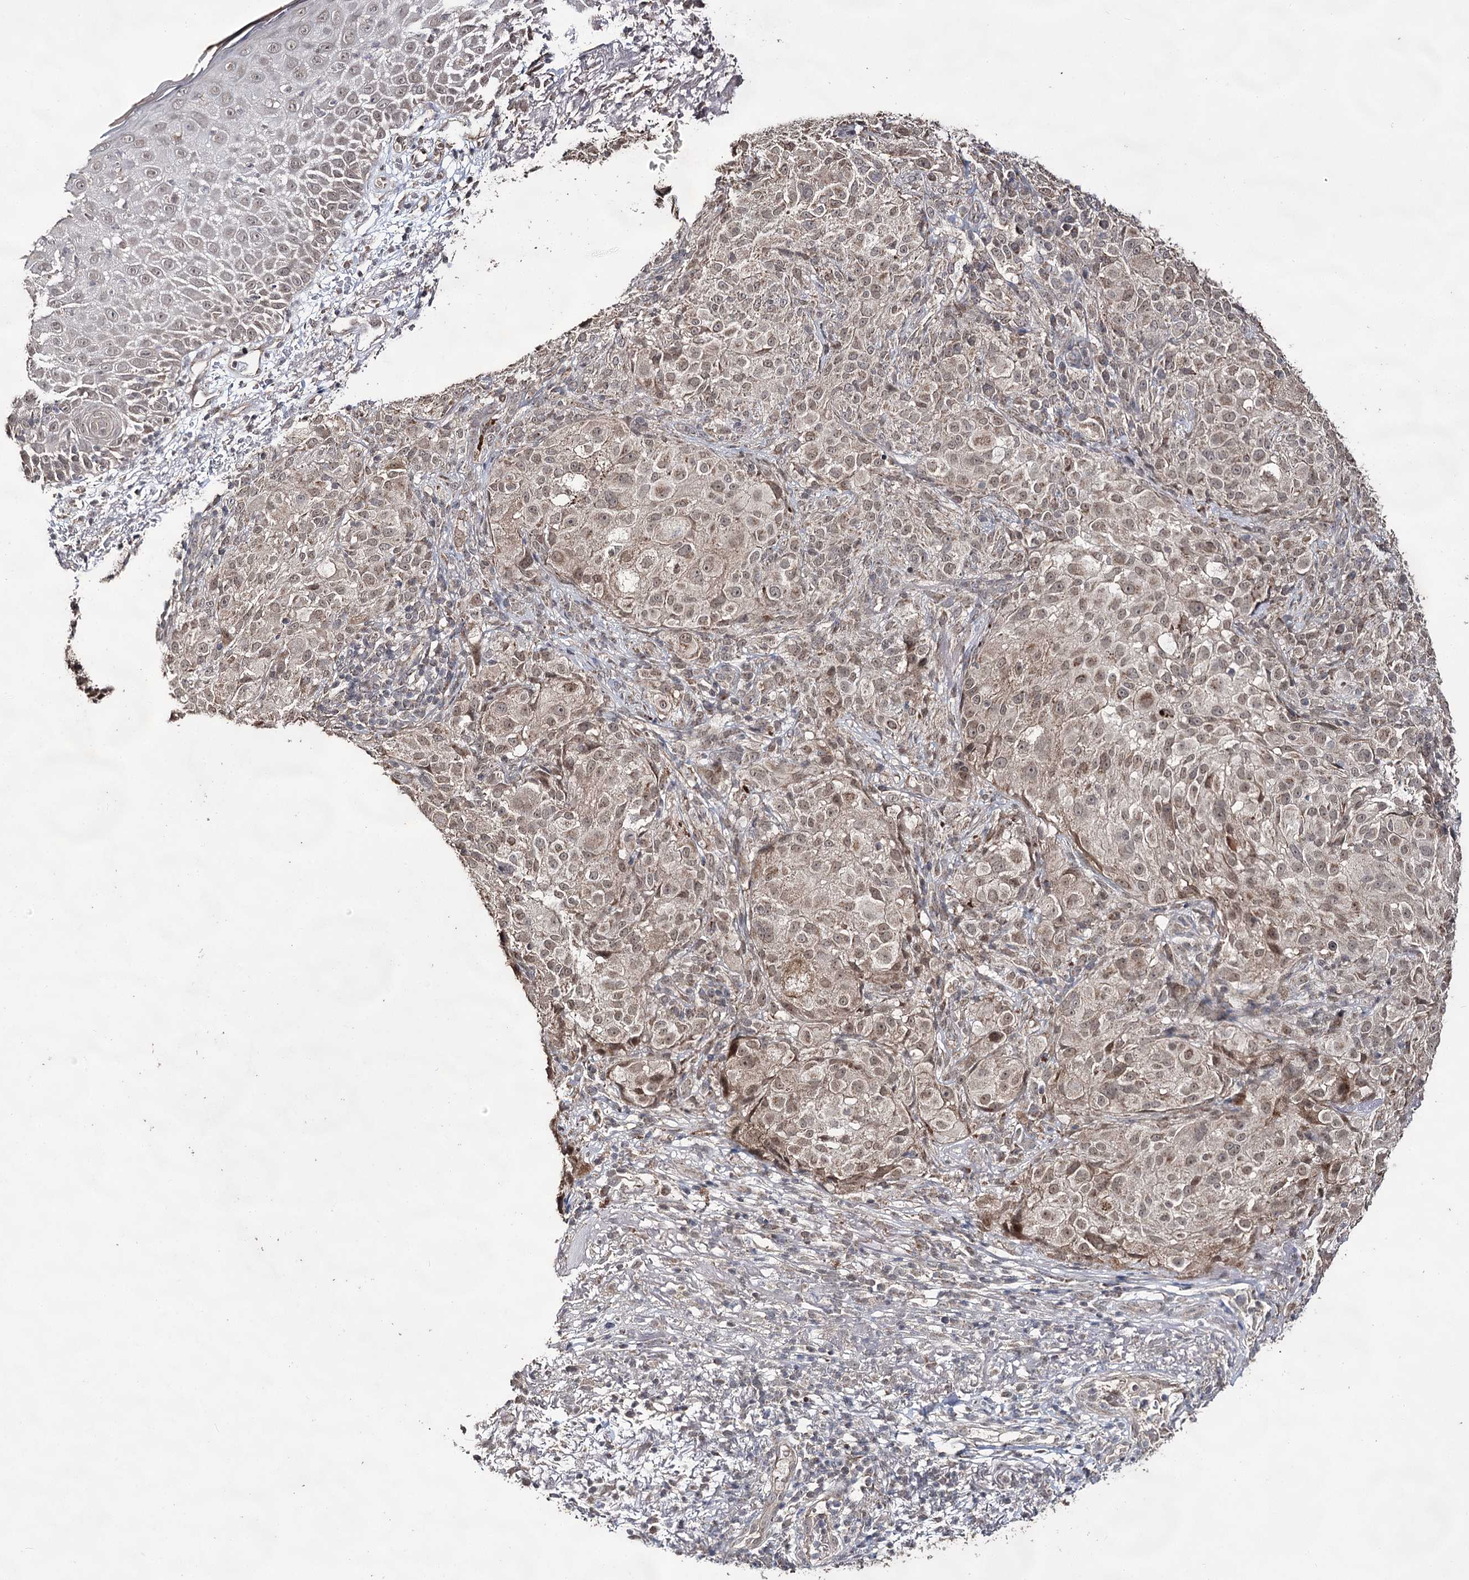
{"staining": {"intensity": "weak", "quantity": ">75%", "location": "cytoplasmic/membranous"}, "tissue": "melanoma", "cell_type": "Tumor cells", "image_type": "cancer", "snomed": [{"axis": "morphology", "description": "Necrosis, NOS"}, {"axis": "morphology", "description": "Malignant melanoma, NOS"}, {"axis": "topography", "description": "Skin"}], "caption": "Protein positivity by immunohistochemistry exhibits weak cytoplasmic/membranous positivity in about >75% of tumor cells in malignant melanoma. The staining was performed using DAB (3,3'-diaminobenzidine) to visualize the protein expression in brown, while the nuclei were stained in blue with hematoxylin (Magnification: 20x).", "gene": "ACTR6", "patient": {"sex": "female", "age": 87}}